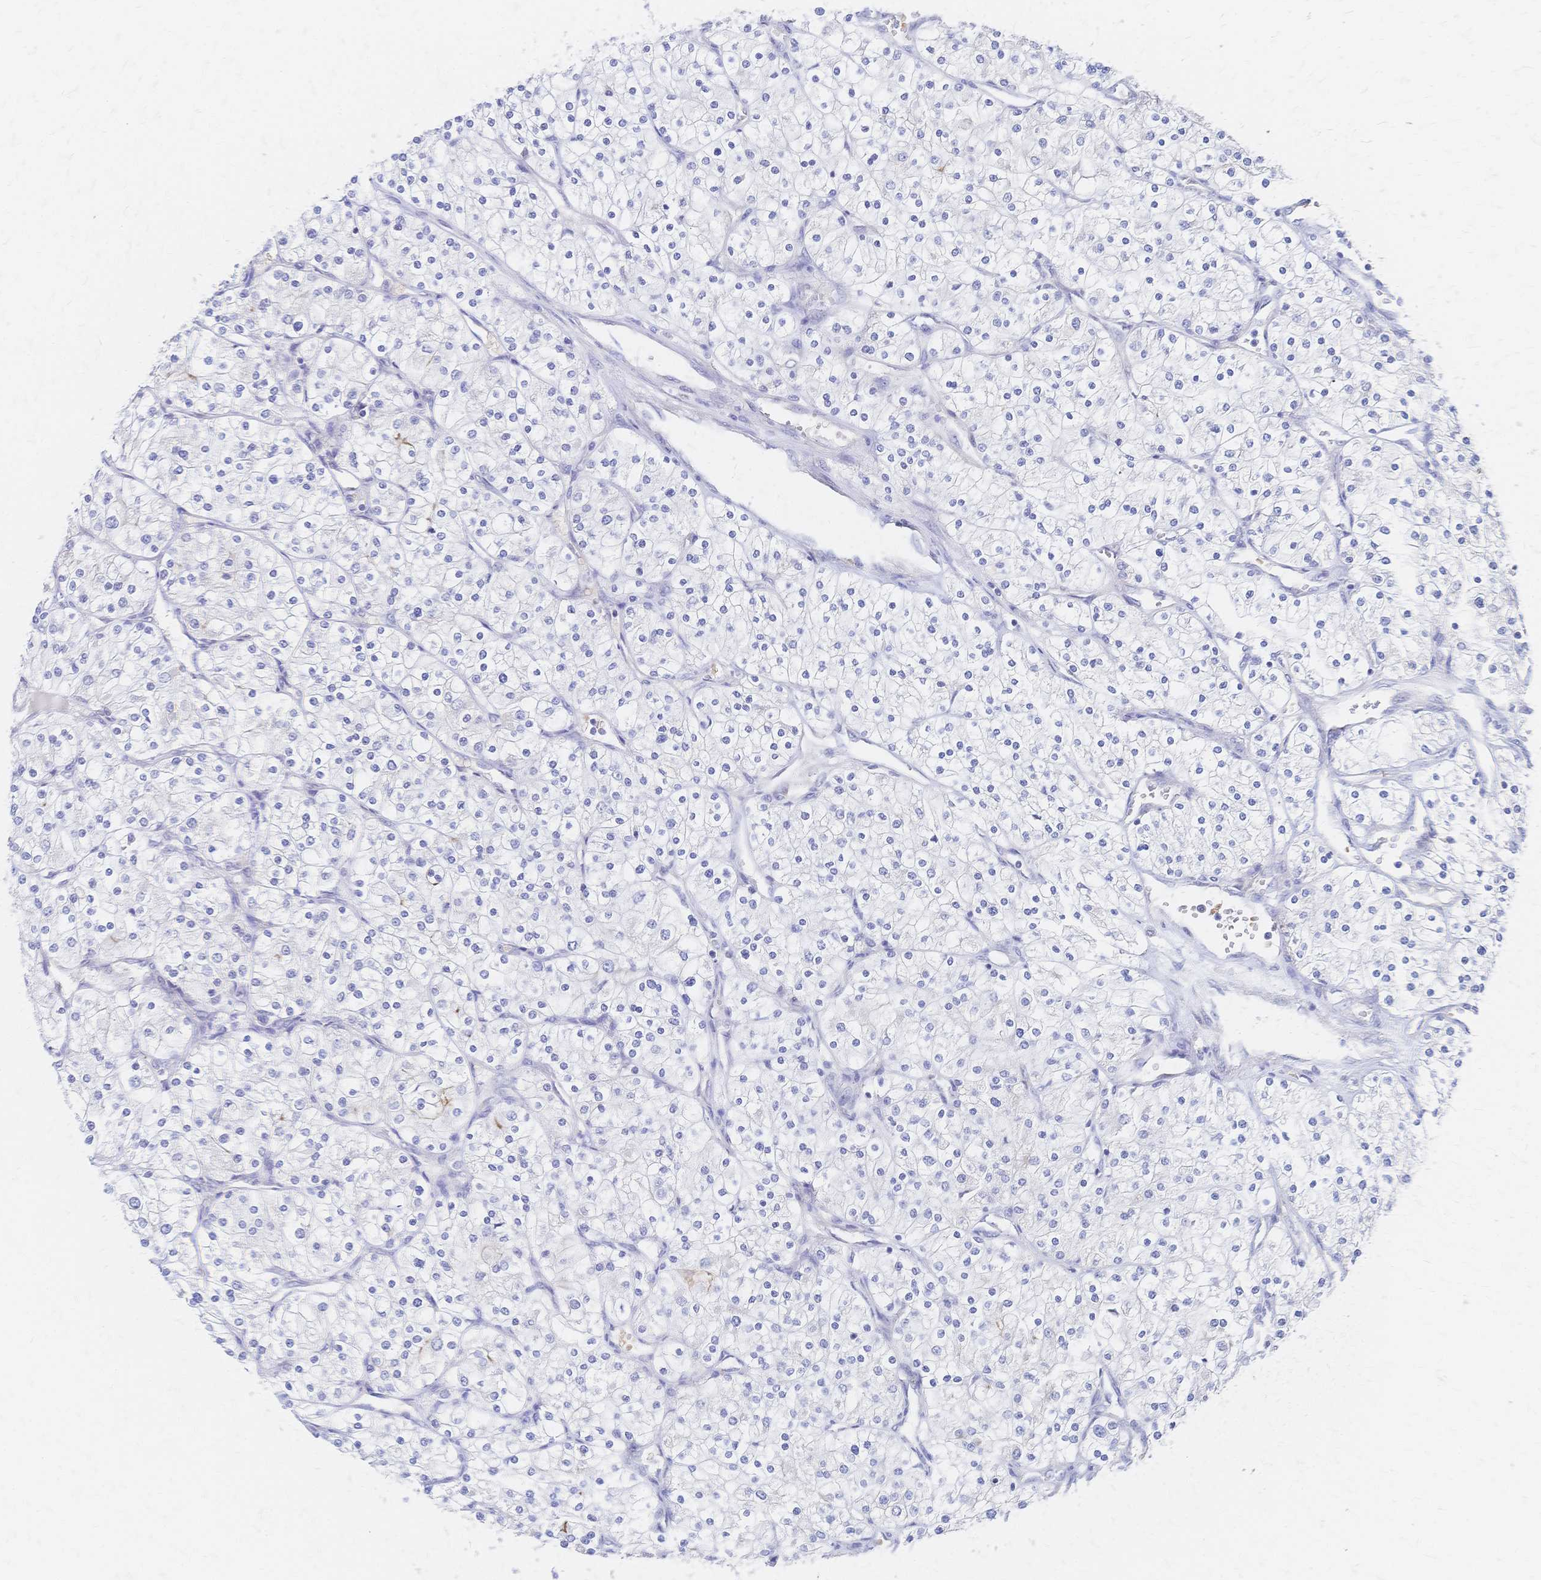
{"staining": {"intensity": "negative", "quantity": "none", "location": "none"}, "tissue": "renal cancer", "cell_type": "Tumor cells", "image_type": "cancer", "snomed": [{"axis": "morphology", "description": "Adenocarcinoma, NOS"}, {"axis": "topography", "description": "Kidney"}], "caption": "There is no significant expression in tumor cells of renal cancer (adenocarcinoma).", "gene": "SLC5A1", "patient": {"sex": "male", "age": 80}}